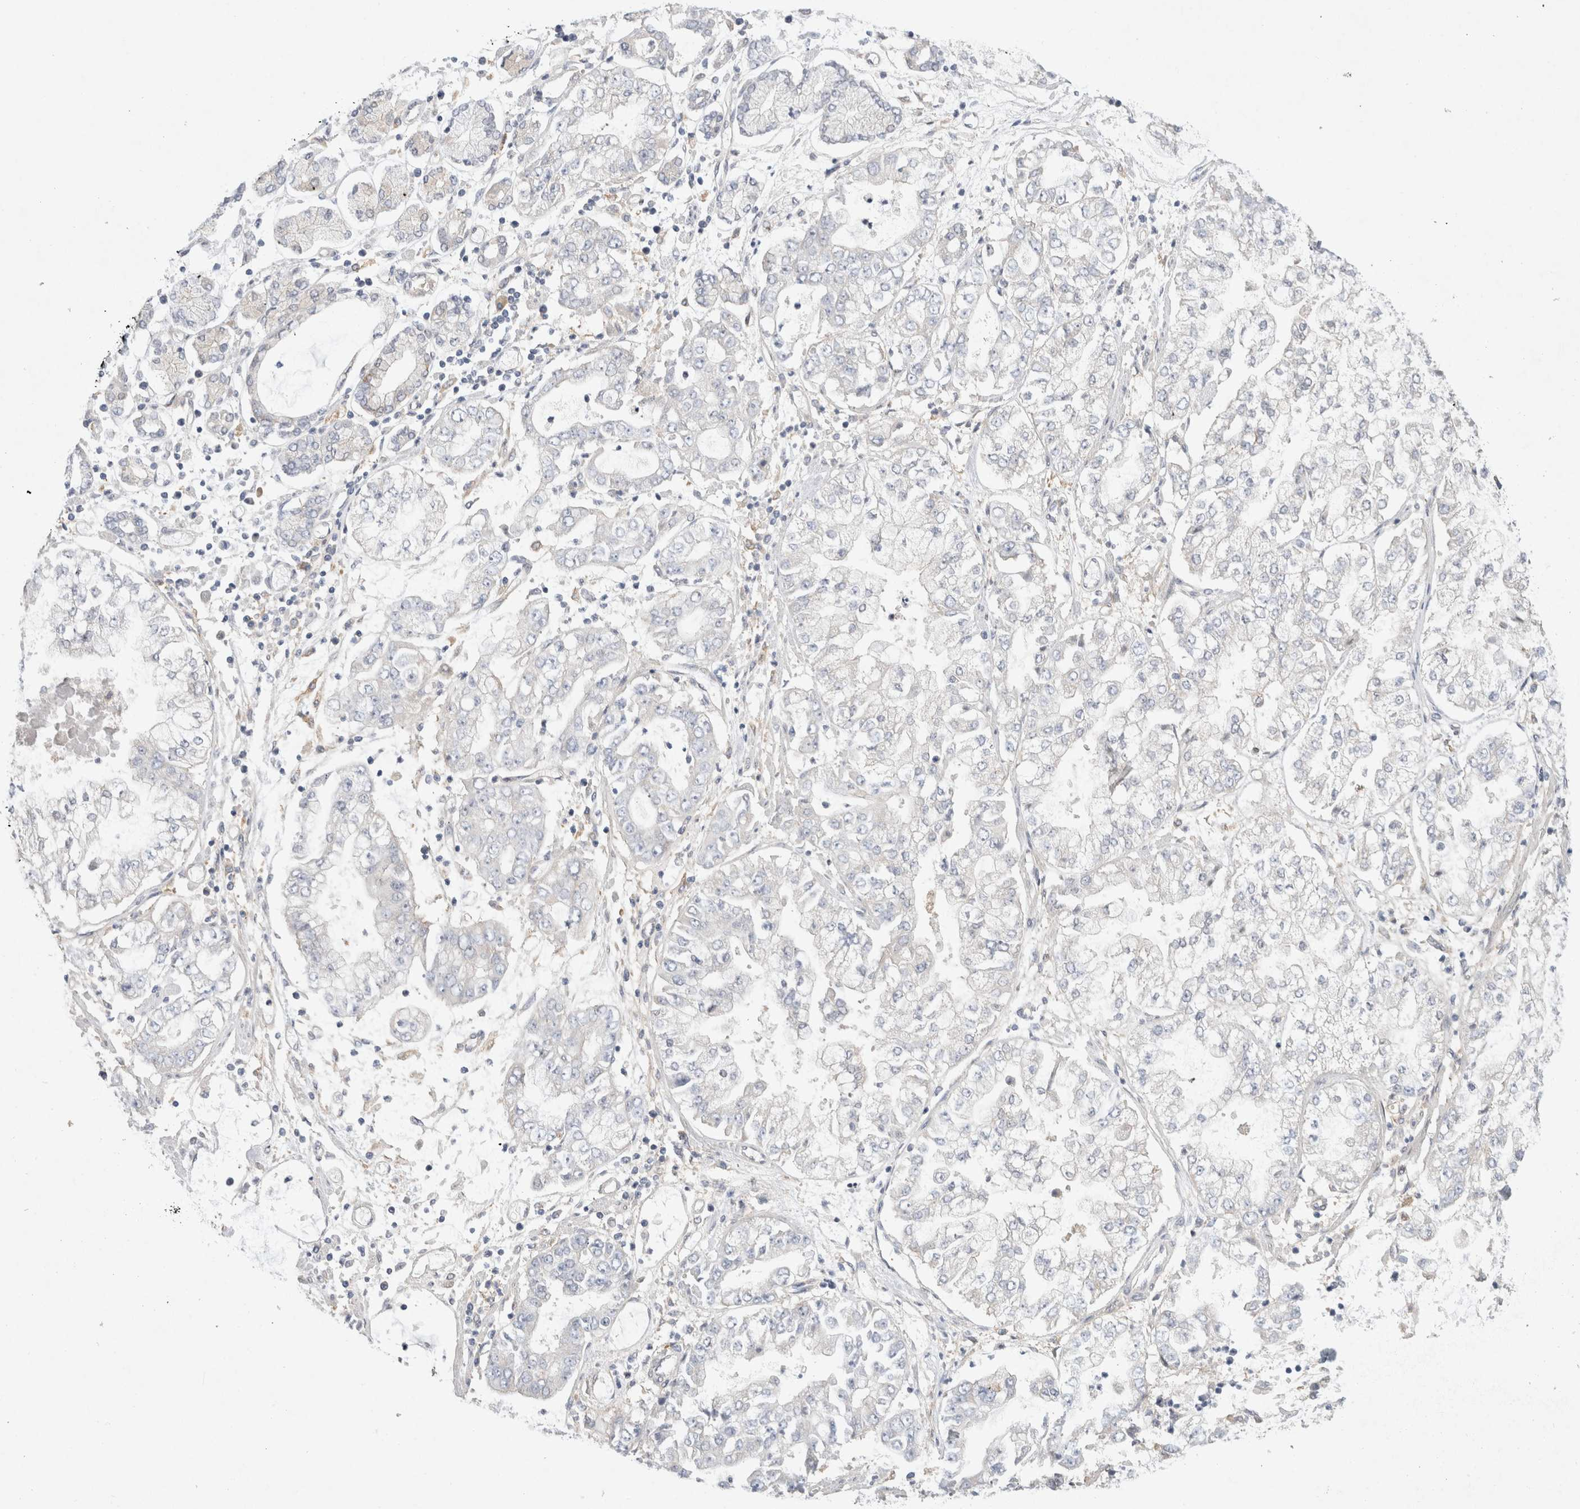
{"staining": {"intensity": "negative", "quantity": "none", "location": "none"}, "tissue": "stomach cancer", "cell_type": "Tumor cells", "image_type": "cancer", "snomed": [{"axis": "morphology", "description": "Adenocarcinoma, NOS"}, {"axis": "topography", "description": "Stomach"}], "caption": "A high-resolution histopathology image shows immunohistochemistry (IHC) staining of adenocarcinoma (stomach), which shows no significant positivity in tumor cells.", "gene": "CDCA7L", "patient": {"sex": "male", "age": 76}}